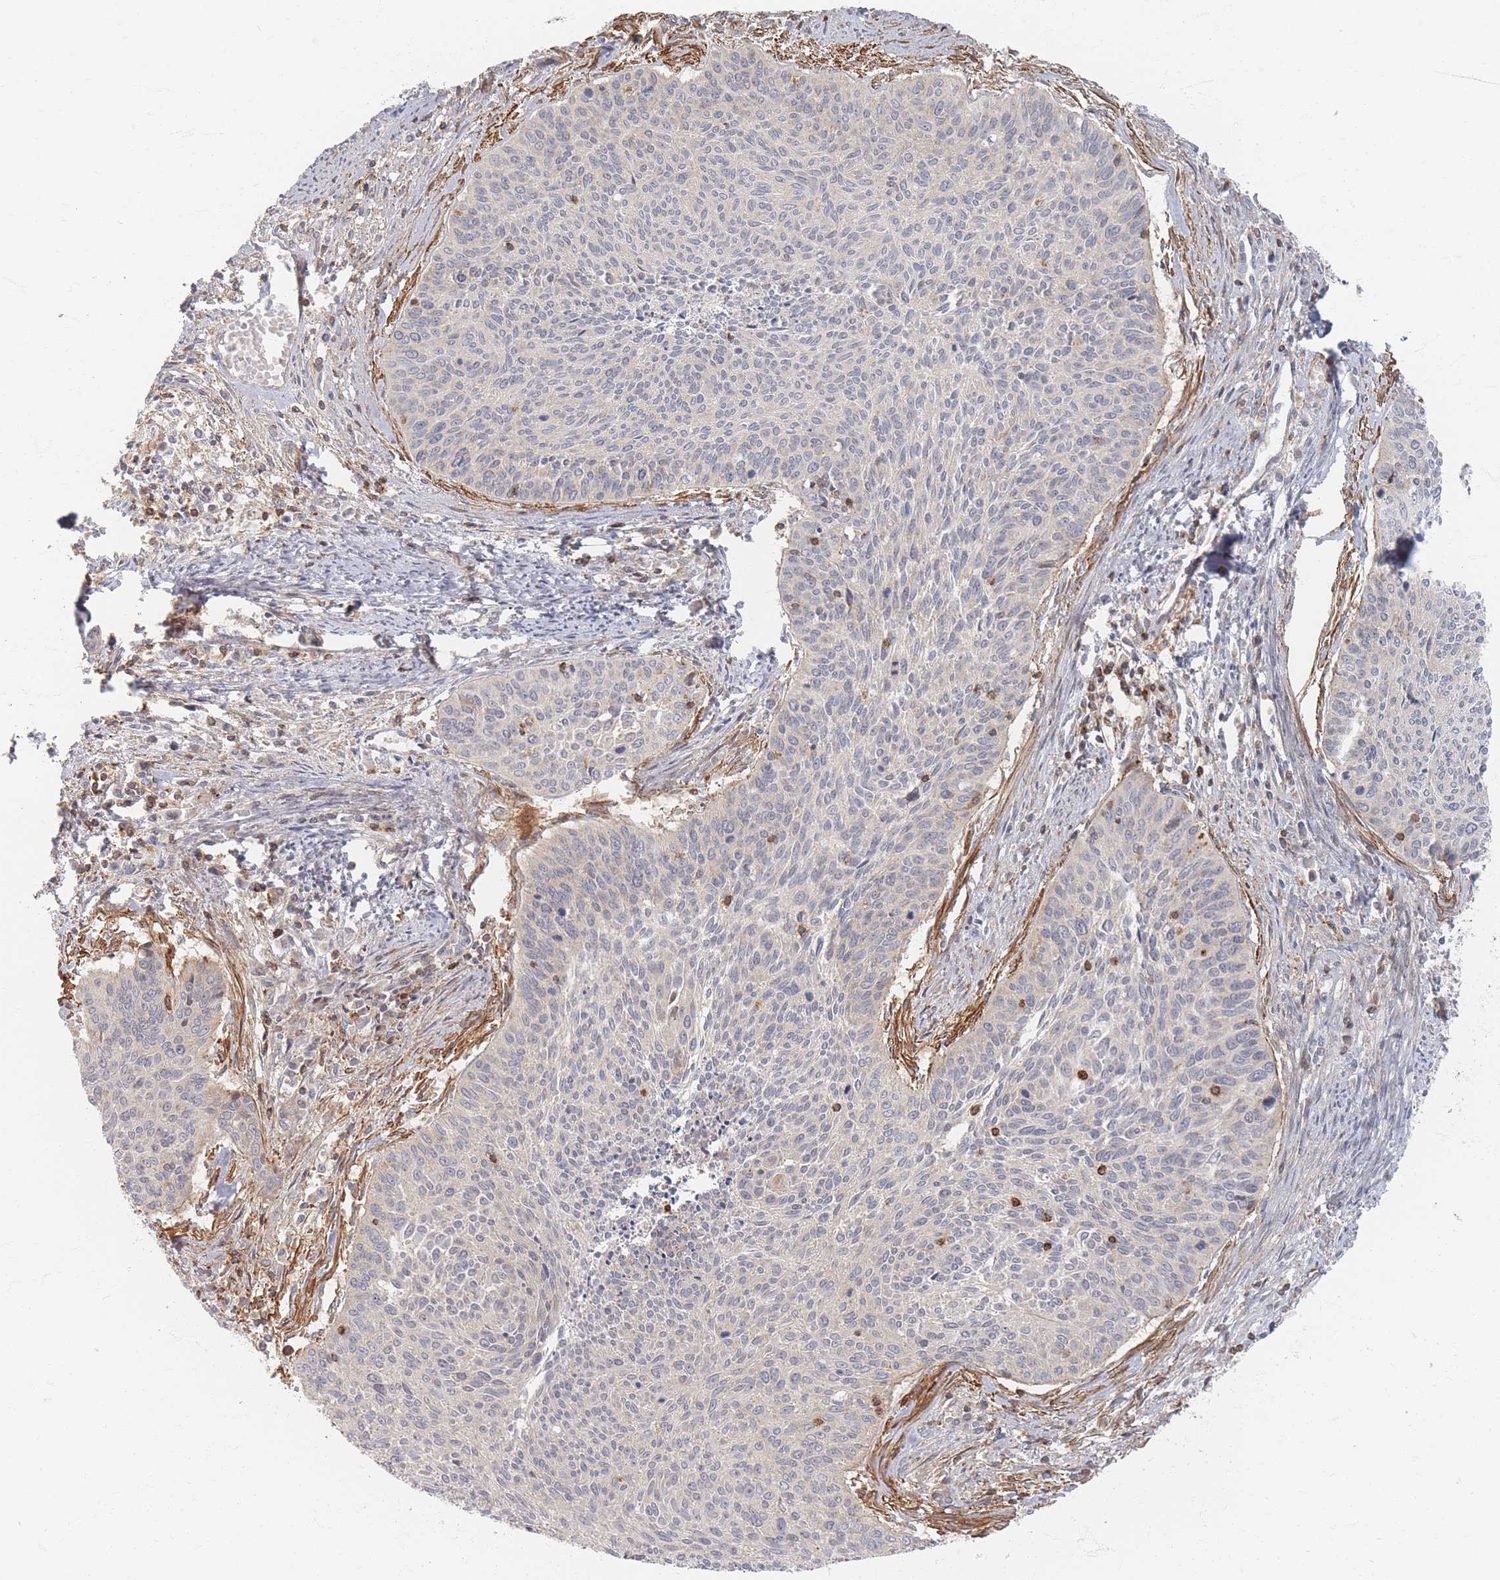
{"staining": {"intensity": "weak", "quantity": "<25%", "location": "cytoplasmic/membranous"}, "tissue": "cervical cancer", "cell_type": "Tumor cells", "image_type": "cancer", "snomed": [{"axis": "morphology", "description": "Squamous cell carcinoma, NOS"}, {"axis": "topography", "description": "Cervix"}], "caption": "Immunohistochemistry of cervical cancer reveals no expression in tumor cells. The staining was performed using DAB (3,3'-diaminobenzidine) to visualize the protein expression in brown, while the nuclei were stained in blue with hematoxylin (Magnification: 20x).", "gene": "ZNF852", "patient": {"sex": "female", "age": 55}}